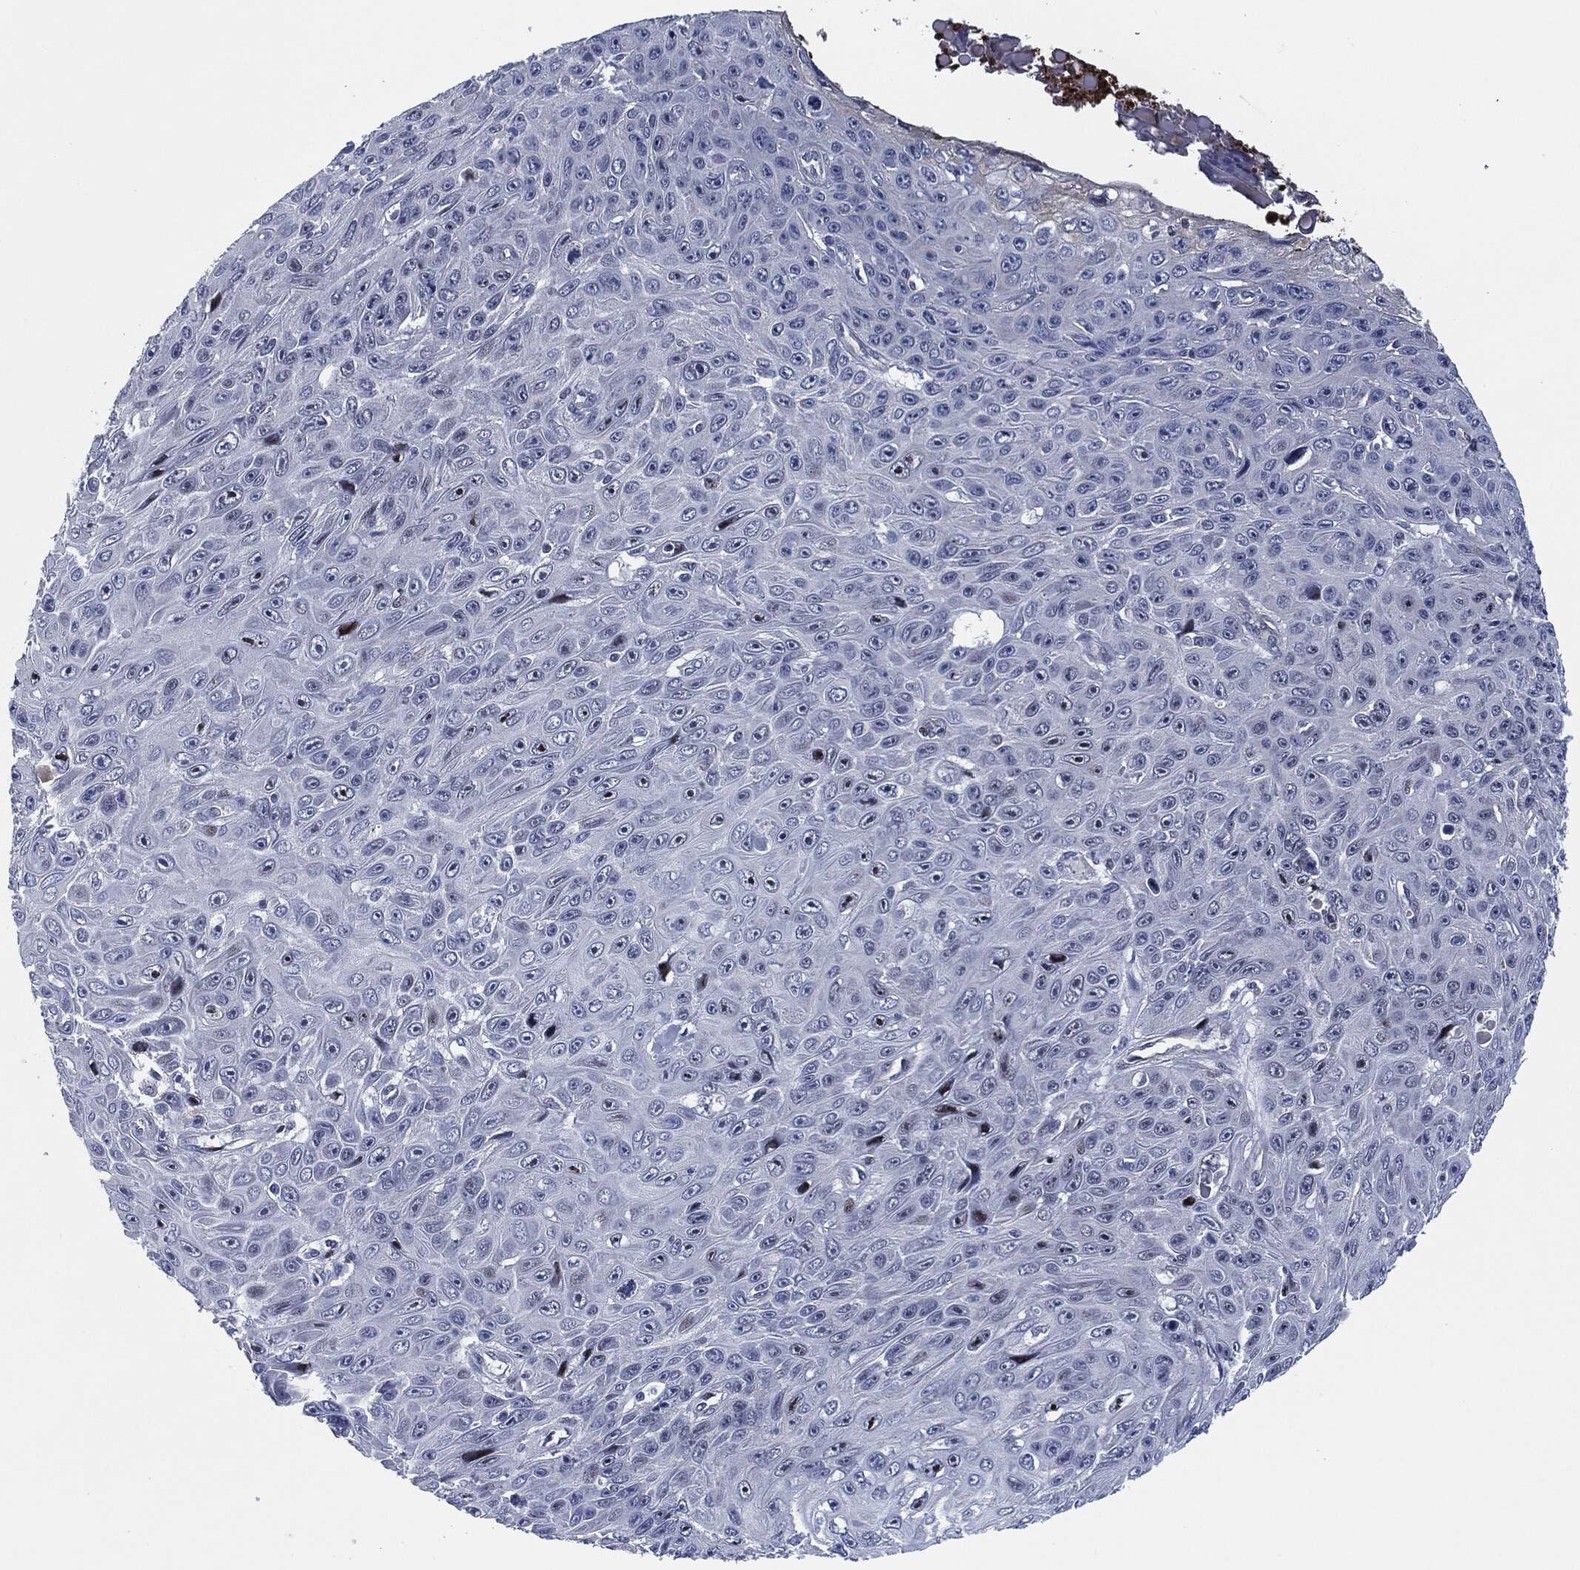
{"staining": {"intensity": "negative", "quantity": "none", "location": "none"}, "tissue": "skin cancer", "cell_type": "Tumor cells", "image_type": "cancer", "snomed": [{"axis": "morphology", "description": "Squamous cell carcinoma, NOS"}, {"axis": "topography", "description": "Skin"}], "caption": "IHC photomicrograph of neoplastic tissue: skin squamous cell carcinoma stained with DAB (3,3'-diaminobenzidine) reveals no significant protein expression in tumor cells.", "gene": "MPO", "patient": {"sex": "male", "age": 82}}